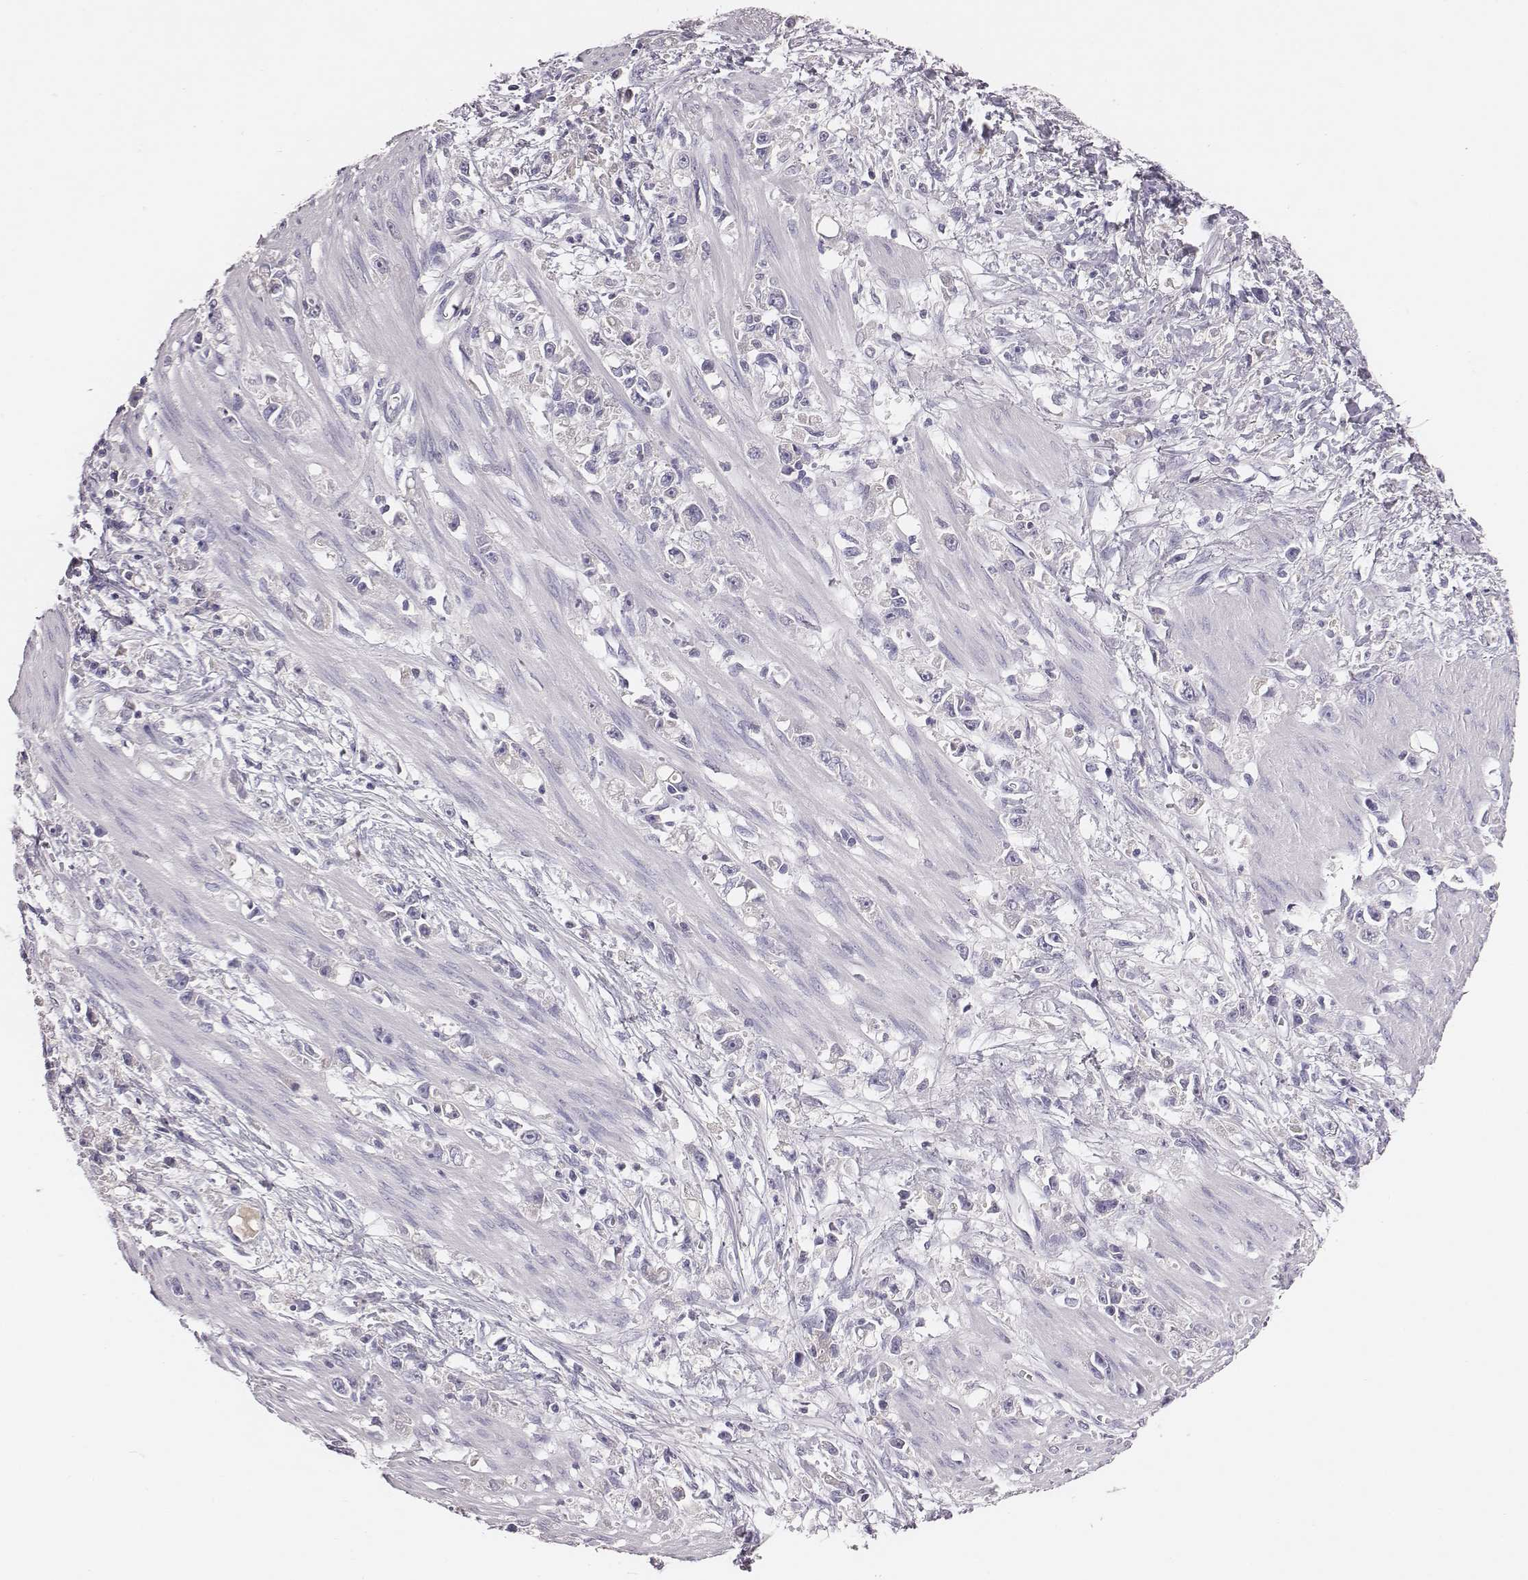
{"staining": {"intensity": "negative", "quantity": "none", "location": "none"}, "tissue": "stomach cancer", "cell_type": "Tumor cells", "image_type": "cancer", "snomed": [{"axis": "morphology", "description": "Adenocarcinoma, NOS"}, {"axis": "topography", "description": "Stomach"}], "caption": "A histopathology image of human stomach cancer is negative for staining in tumor cells. The staining is performed using DAB brown chromogen with nuclei counter-stained in using hematoxylin.", "gene": "EN1", "patient": {"sex": "female", "age": 59}}